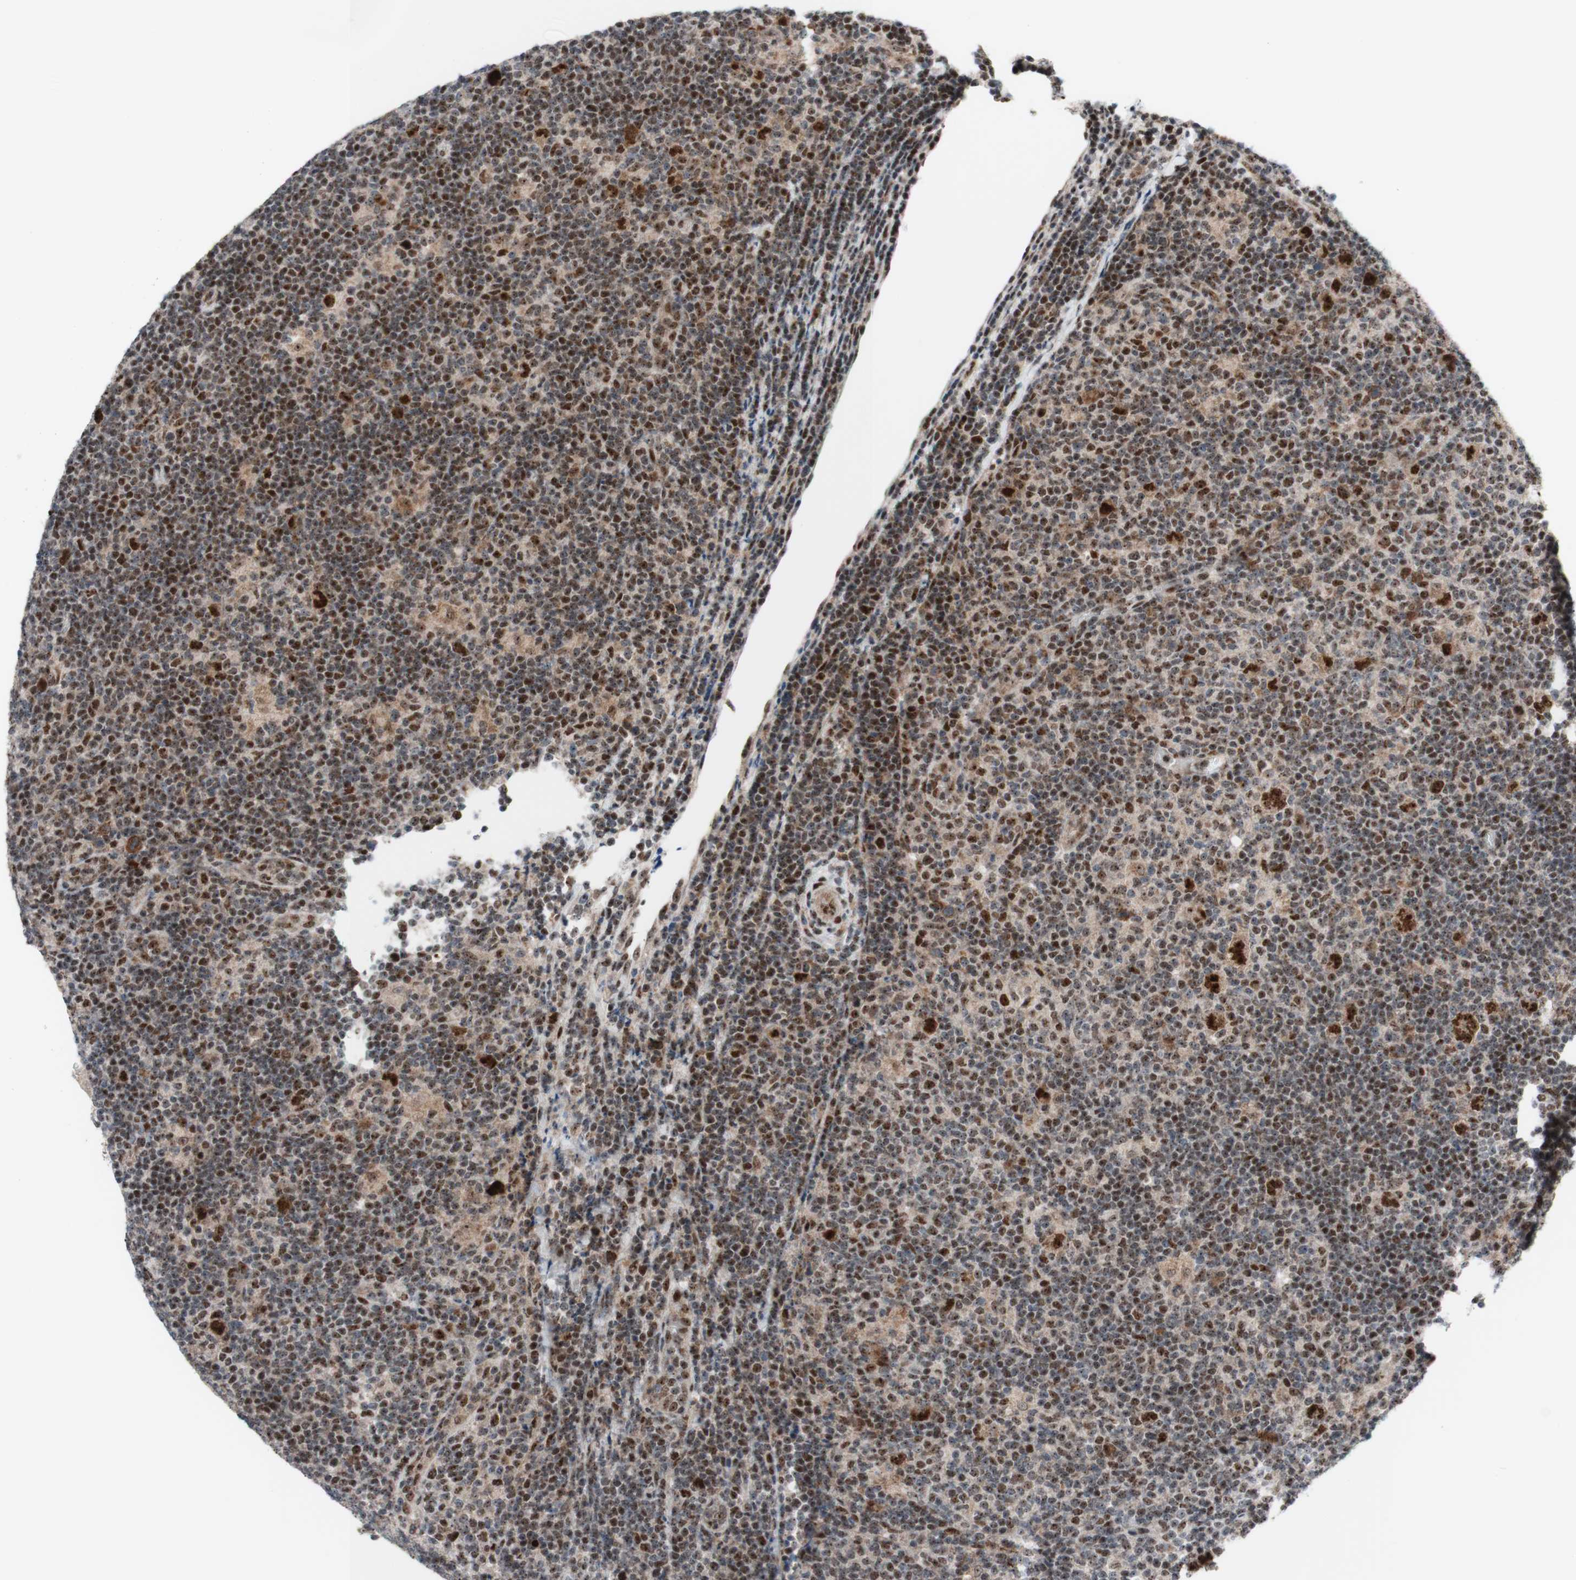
{"staining": {"intensity": "strong", "quantity": ">75%", "location": "nuclear"}, "tissue": "lymphoma", "cell_type": "Tumor cells", "image_type": "cancer", "snomed": [{"axis": "morphology", "description": "Hodgkin's disease, NOS"}, {"axis": "topography", "description": "Lymph node"}], "caption": "A brown stain shows strong nuclear expression of a protein in human Hodgkin's disease tumor cells.", "gene": "POLR1A", "patient": {"sex": "female", "age": 57}}